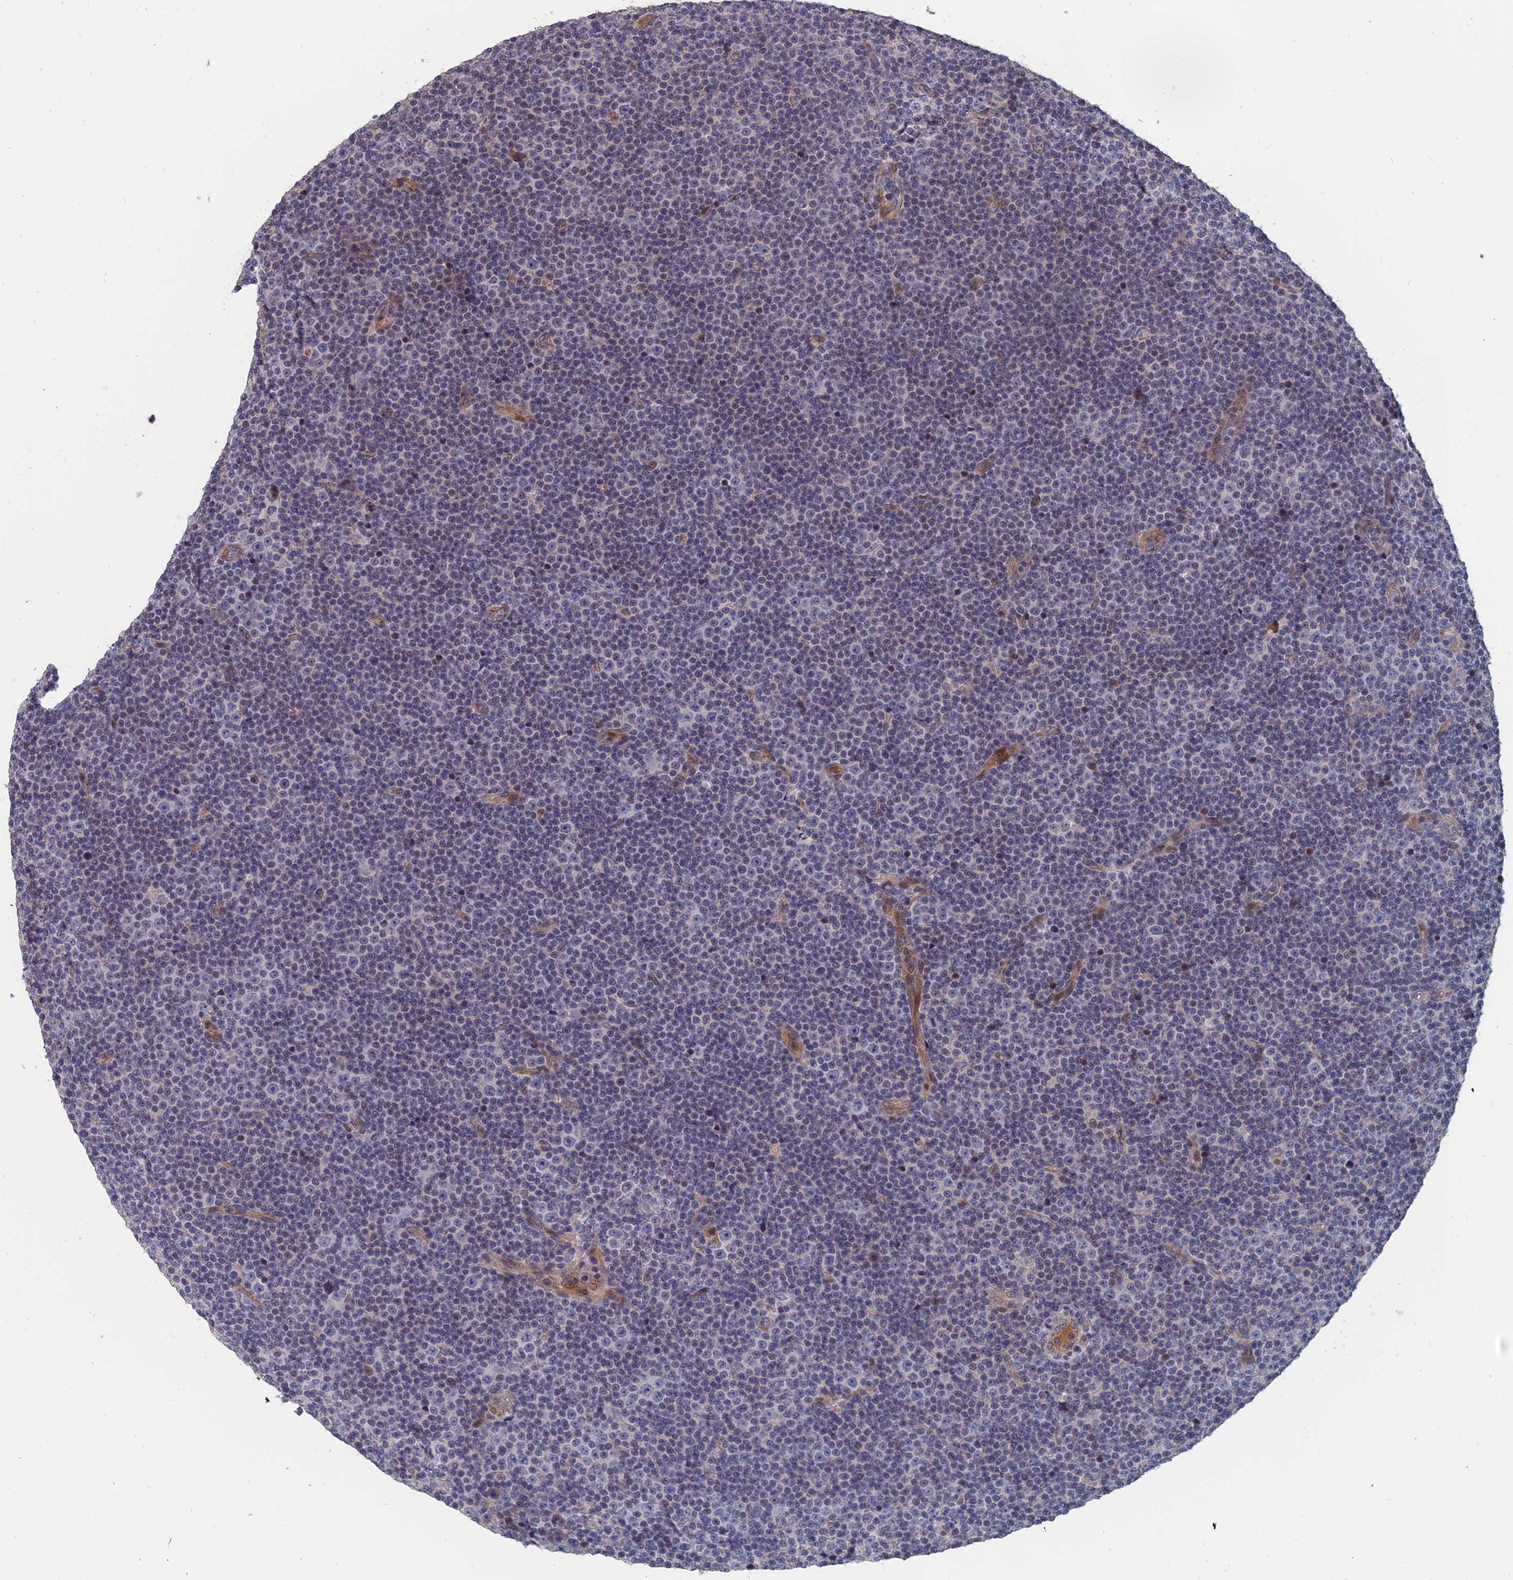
{"staining": {"intensity": "negative", "quantity": "none", "location": "none"}, "tissue": "lymphoma", "cell_type": "Tumor cells", "image_type": "cancer", "snomed": [{"axis": "morphology", "description": "Malignant lymphoma, non-Hodgkin's type, Low grade"}, {"axis": "topography", "description": "Lymph node"}], "caption": "Malignant lymphoma, non-Hodgkin's type (low-grade) was stained to show a protein in brown. There is no significant positivity in tumor cells.", "gene": "SLC33A1", "patient": {"sex": "female", "age": 67}}